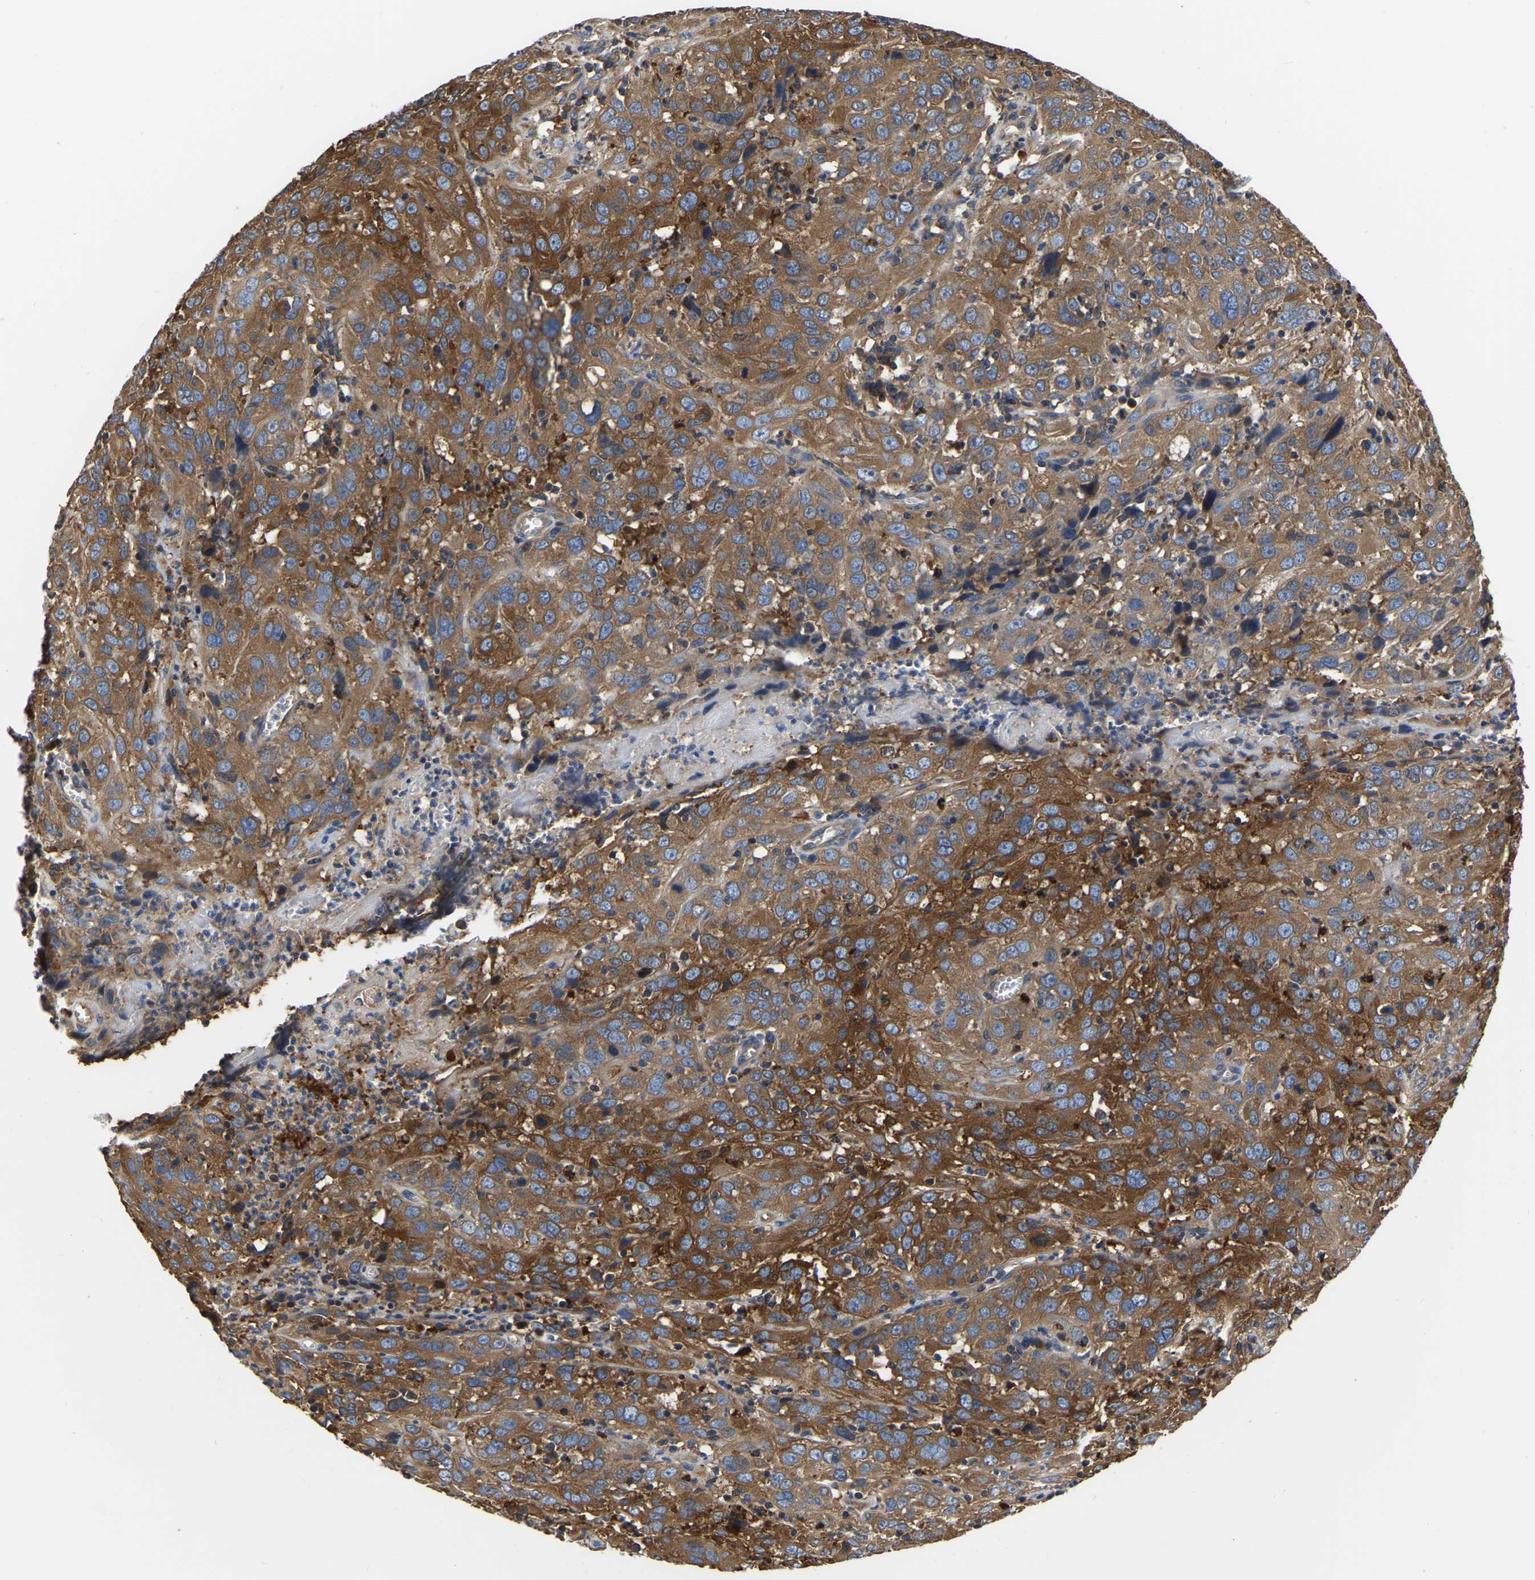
{"staining": {"intensity": "moderate", "quantity": ">75%", "location": "cytoplasmic/membranous"}, "tissue": "cervical cancer", "cell_type": "Tumor cells", "image_type": "cancer", "snomed": [{"axis": "morphology", "description": "Squamous cell carcinoma, NOS"}, {"axis": "topography", "description": "Cervix"}], "caption": "Cervical squamous cell carcinoma tissue displays moderate cytoplasmic/membranous staining in about >75% of tumor cells, visualized by immunohistochemistry.", "gene": "GARS1", "patient": {"sex": "female", "age": 32}}